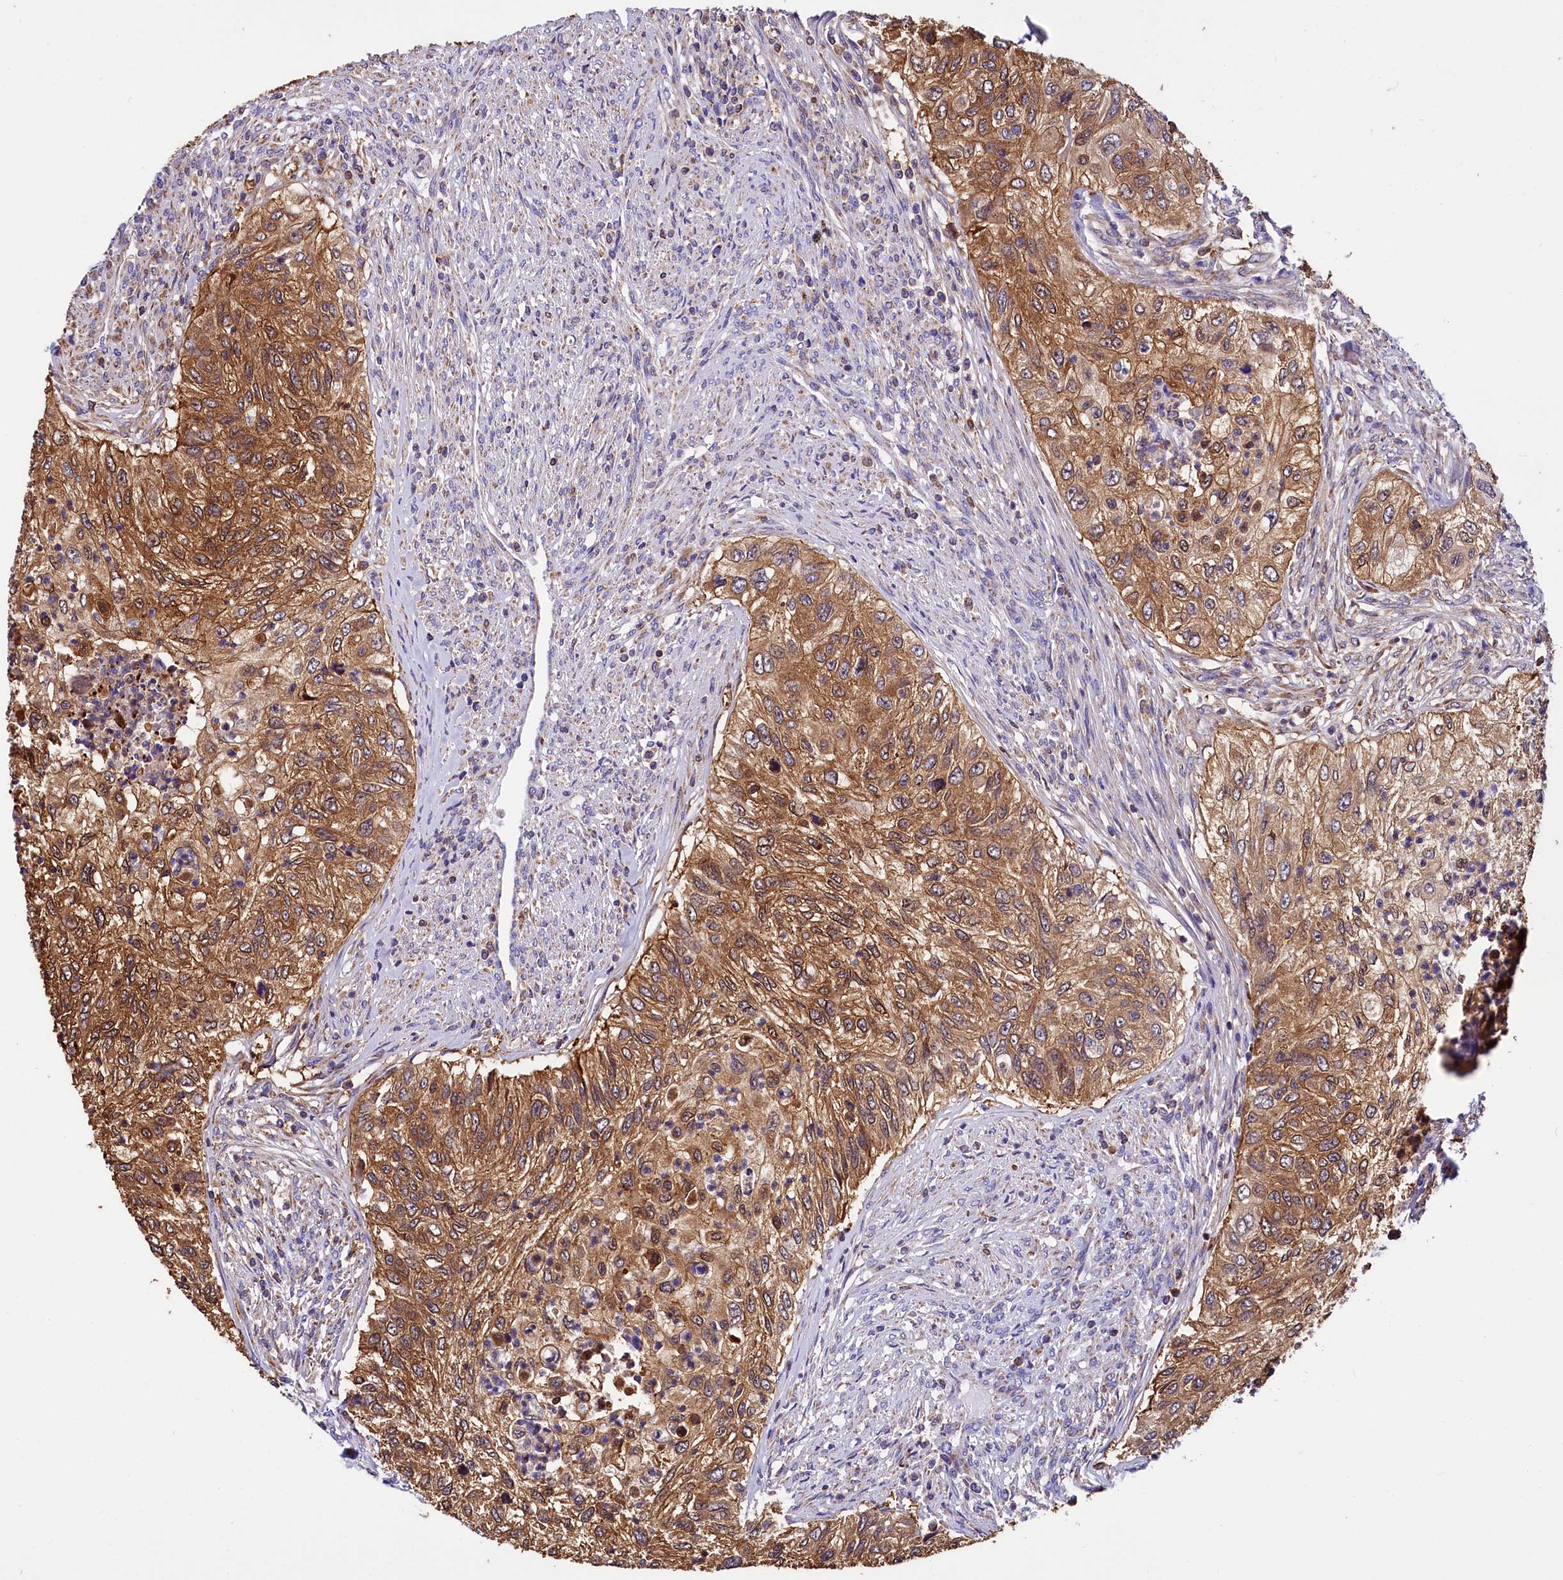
{"staining": {"intensity": "moderate", "quantity": ">75%", "location": "cytoplasmic/membranous"}, "tissue": "urothelial cancer", "cell_type": "Tumor cells", "image_type": "cancer", "snomed": [{"axis": "morphology", "description": "Urothelial carcinoma, High grade"}, {"axis": "topography", "description": "Urinary bladder"}], "caption": "High-magnification brightfield microscopy of high-grade urothelial carcinoma stained with DAB (3,3'-diaminobenzidine) (brown) and counterstained with hematoxylin (blue). tumor cells exhibit moderate cytoplasmic/membranous expression is appreciated in about>75% of cells.", "gene": "TASOR2", "patient": {"sex": "female", "age": 60}}